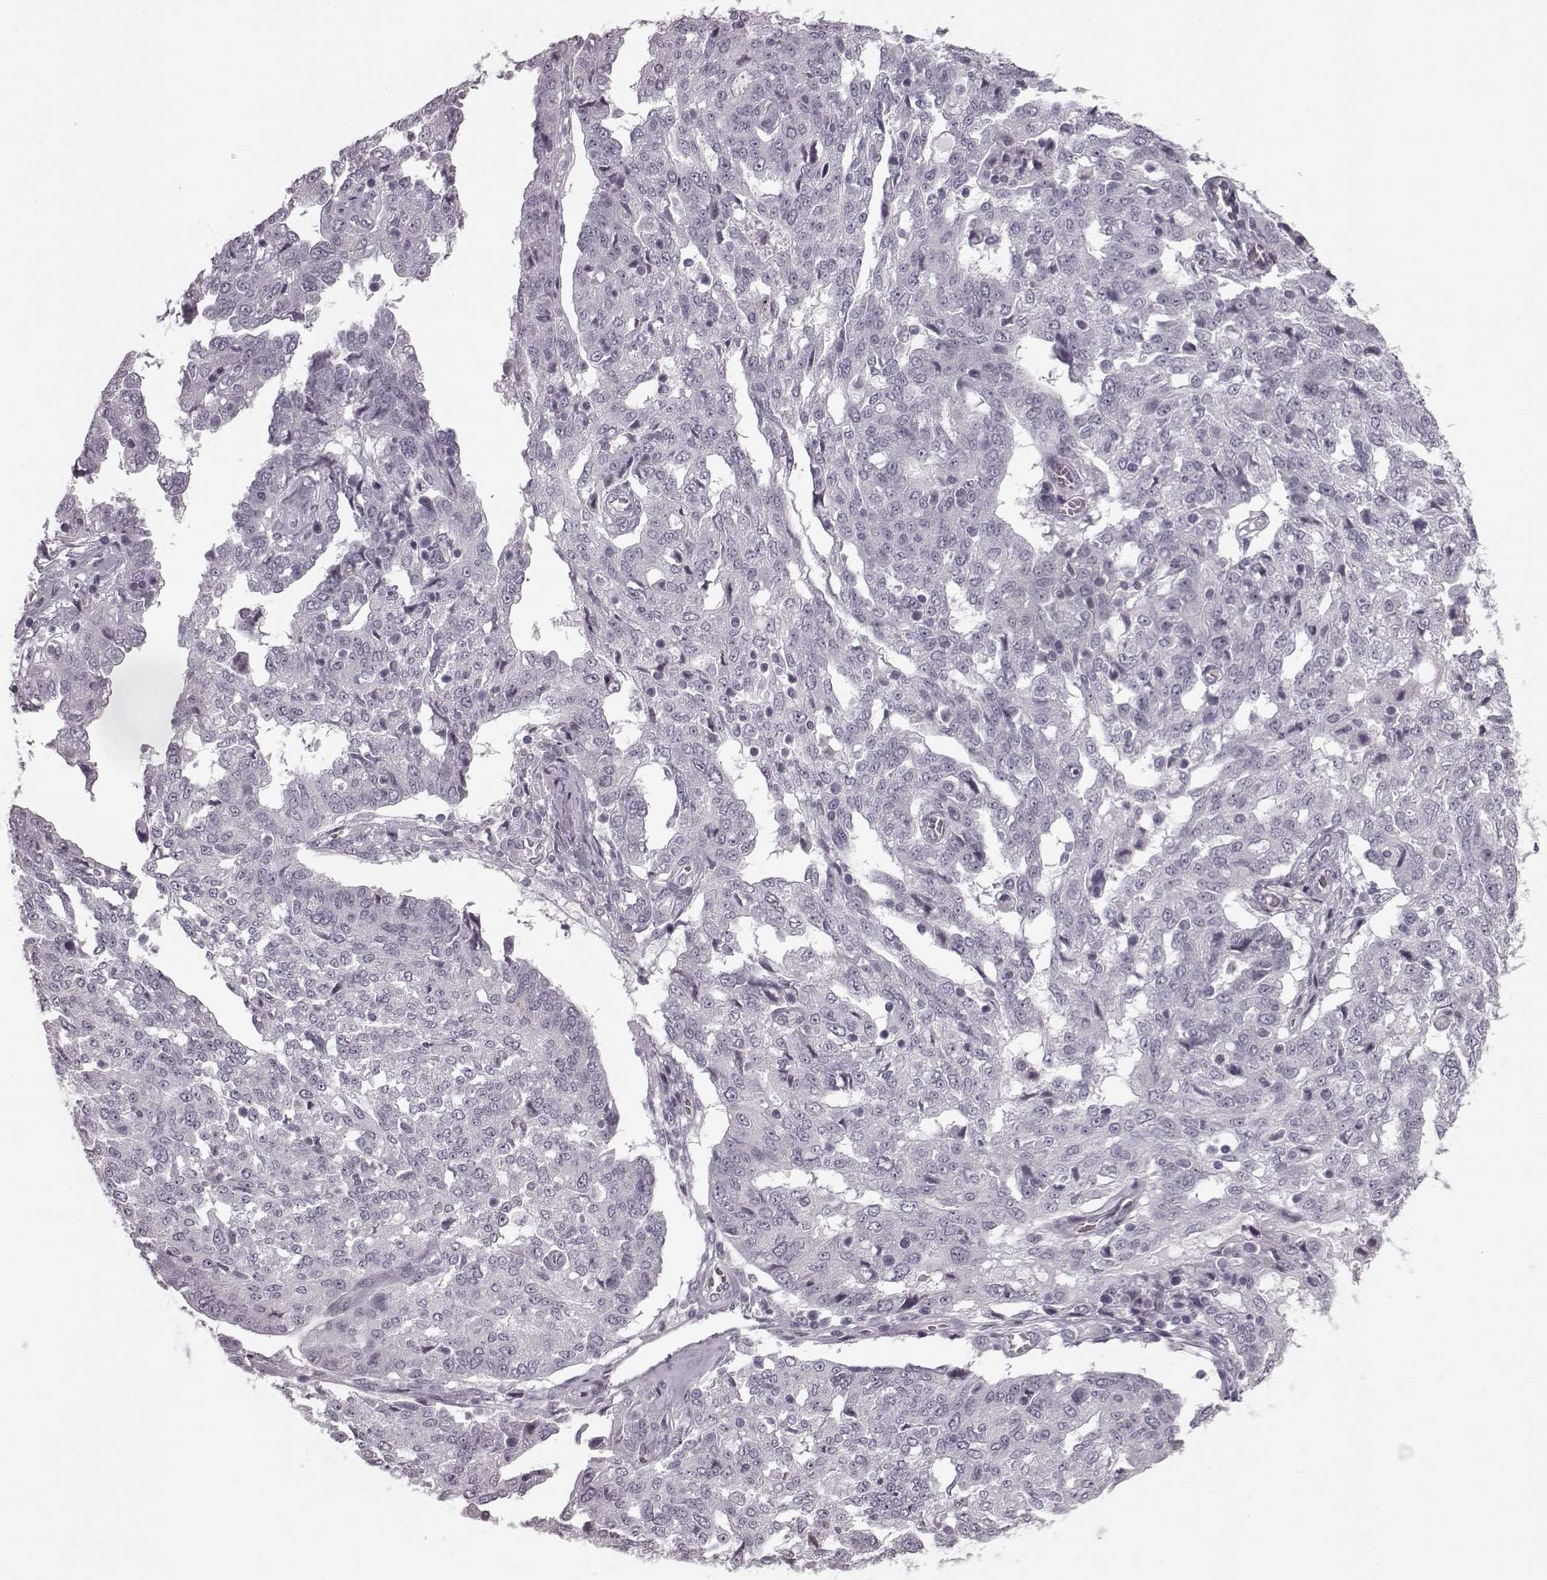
{"staining": {"intensity": "negative", "quantity": "none", "location": "none"}, "tissue": "ovarian cancer", "cell_type": "Tumor cells", "image_type": "cancer", "snomed": [{"axis": "morphology", "description": "Cystadenocarcinoma, serous, NOS"}, {"axis": "topography", "description": "Ovary"}], "caption": "A histopathology image of human serous cystadenocarcinoma (ovarian) is negative for staining in tumor cells. Brightfield microscopy of immunohistochemistry (IHC) stained with DAB (3,3'-diaminobenzidine) (brown) and hematoxylin (blue), captured at high magnification.", "gene": "SEMG2", "patient": {"sex": "female", "age": 67}}